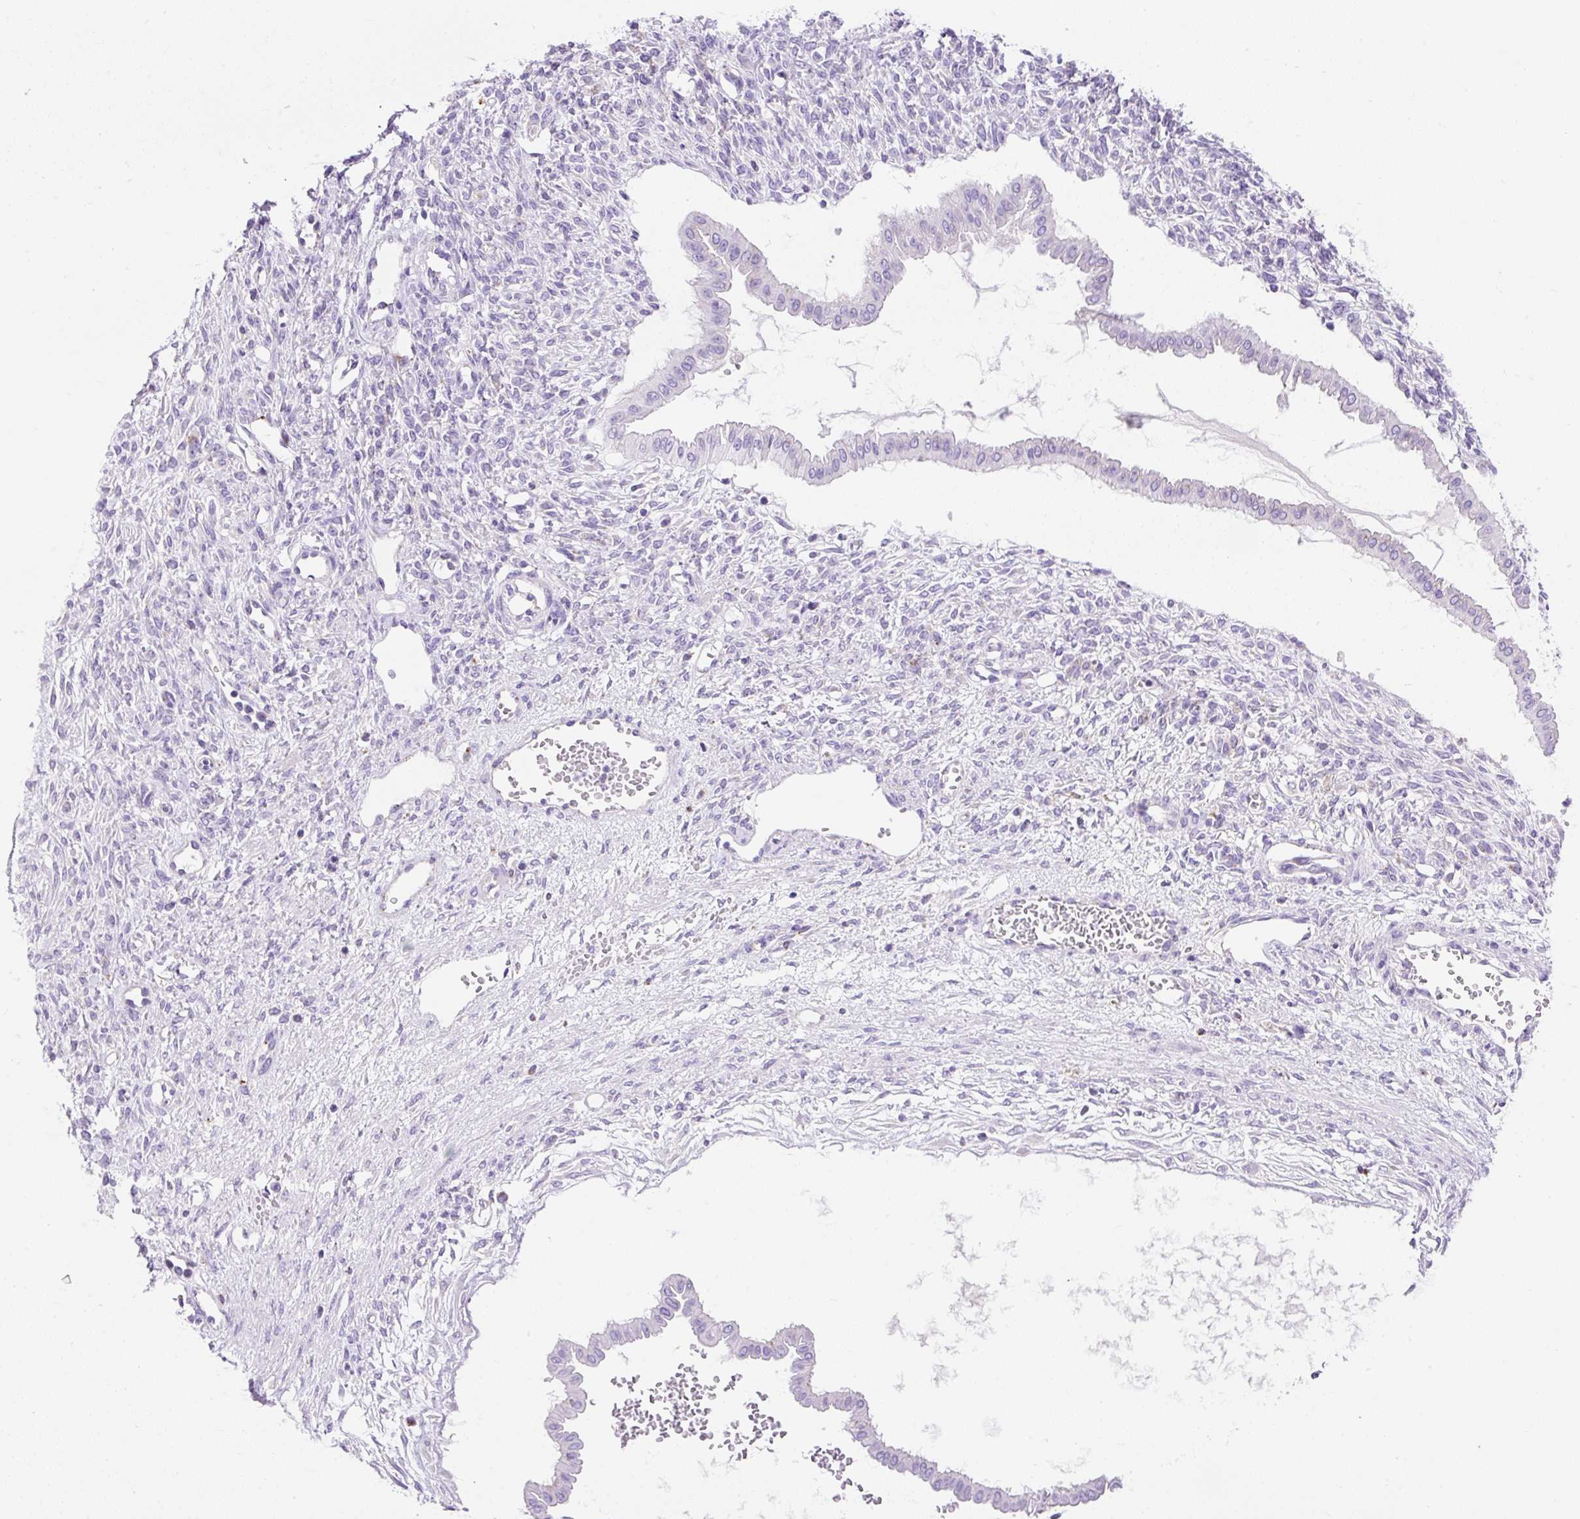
{"staining": {"intensity": "negative", "quantity": "none", "location": "none"}, "tissue": "ovarian cancer", "cell_type": "Tumor cells", "image_type": "cancer", "snomed": [{"axis": "morphology", "description": "Cystadenocarcinoma, mucinous, NOS"}, {"axis": "topography", "description": "Ovary"}], "caption": "High magnification brightfield microscopy of mucinous cystadenocarcinoma (ovarian) stained with DAB (3,3'-diaminobenzidine) (brown) and counterstained with hematoxylin (blue): tumor cells show no significant positivity. (Immunohistochemistry (ihc), brightfield microscopy, high magnification).", "gene": "HEXB", "patient": {"sex": "female", "age": 73}}